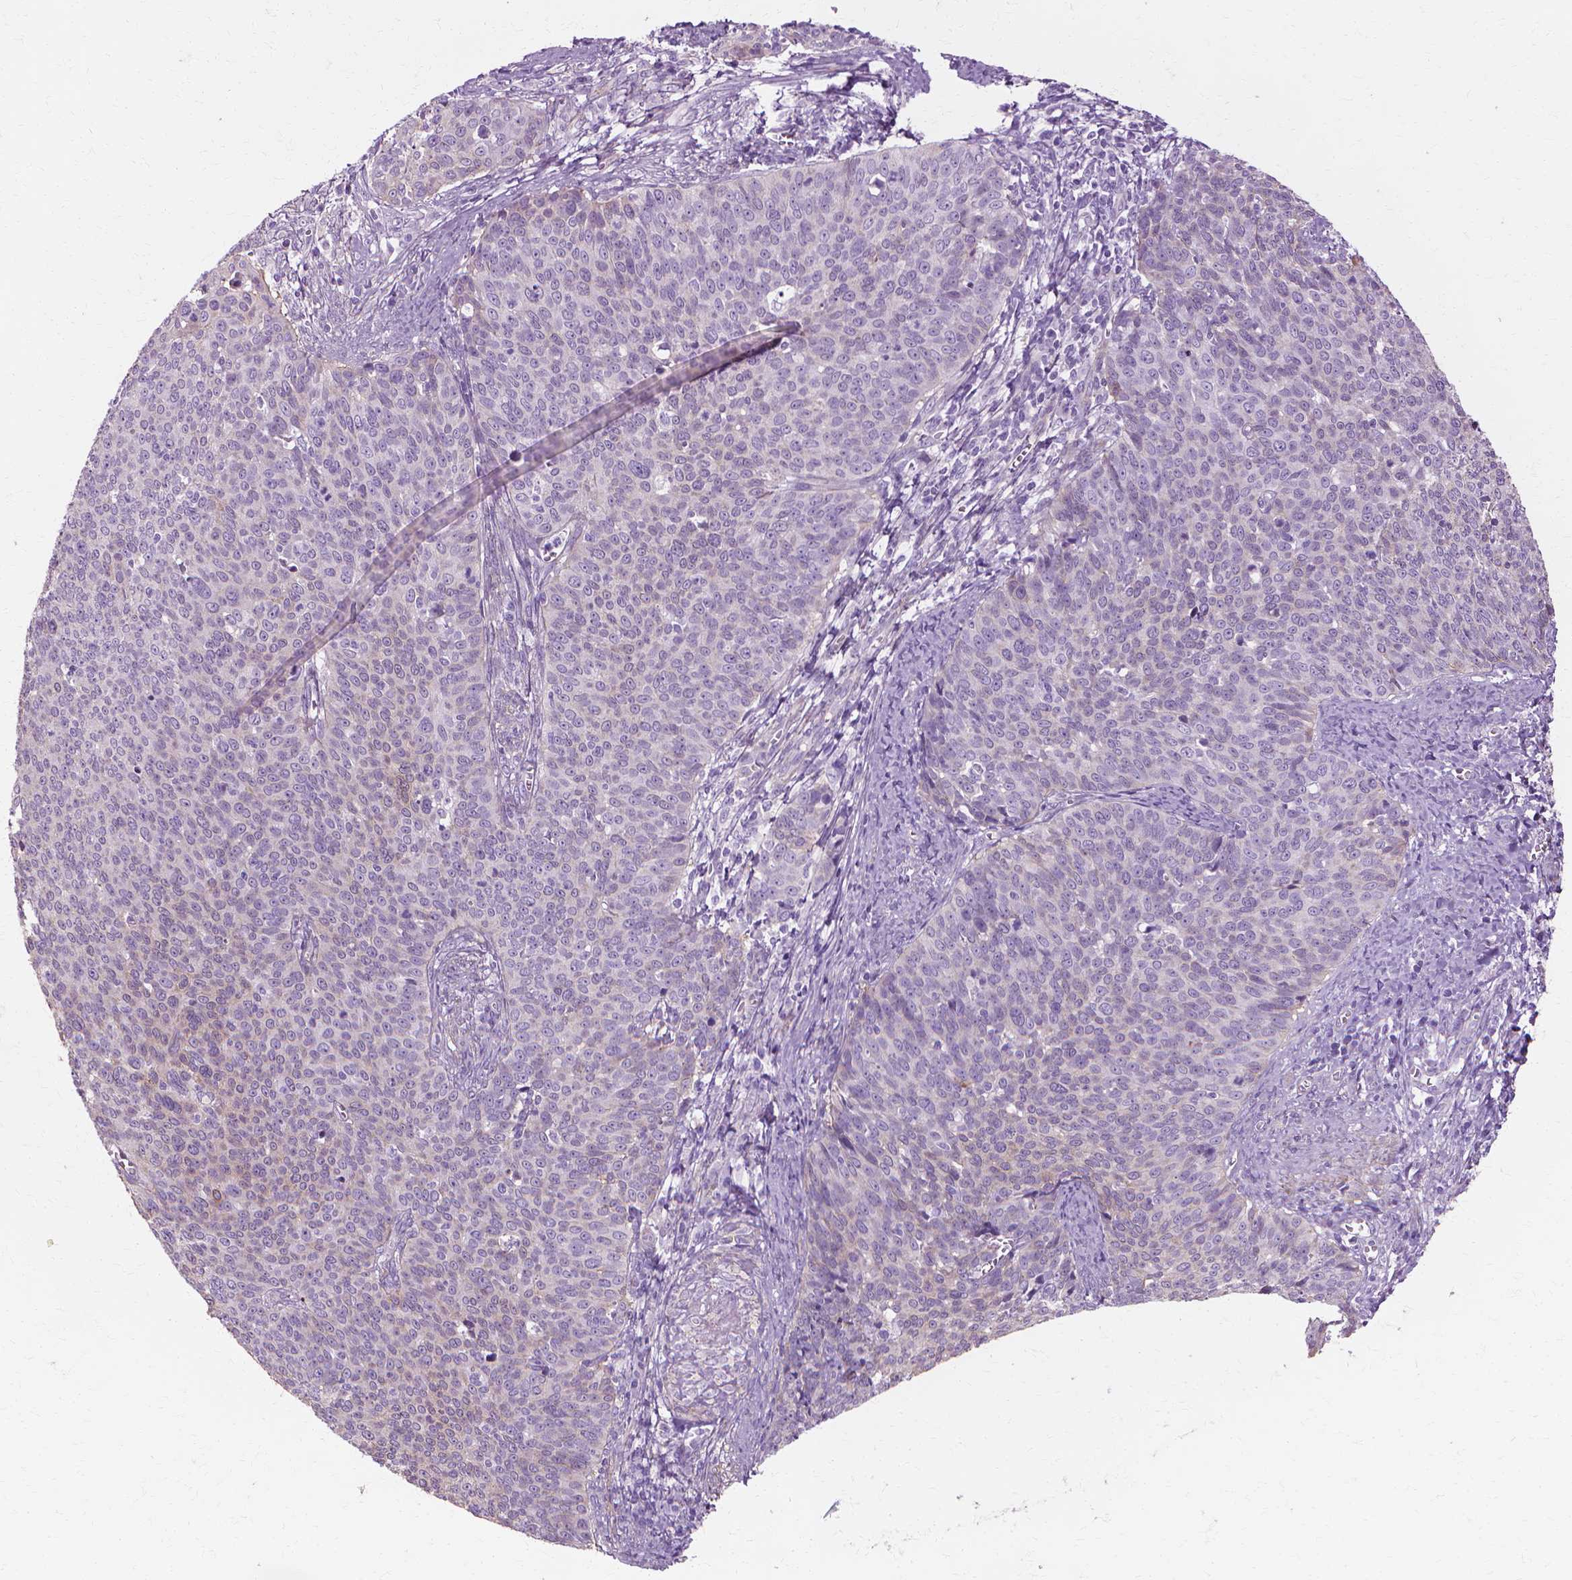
{"staining": {"intensity": "negative", "quantity": "none", "location": "none"}, "tissue": "cervical cancer", "cell_type": "Tumor cells", "image_type": "cancer", "snomed": [{"axis": "morphology", "description": "Normal tissue, NOS"}, {"axis": "morphology", "description": "Squamous cell carcinoma, NOS"}, {"axis": "topography", "description": "Cervix"}], "caption": "A high-resolution micrograph shows immunohistochemistry staining of cervical squamous cell carcinoma, which exhibits no significant positivity in tumor cells. (DAB (3,3'-diaminobenzidine) IHC visualized using brightfield microscopy, high magnification).", "gene": "CFAP157", "patient": {"sex": "female", "age": 39}}